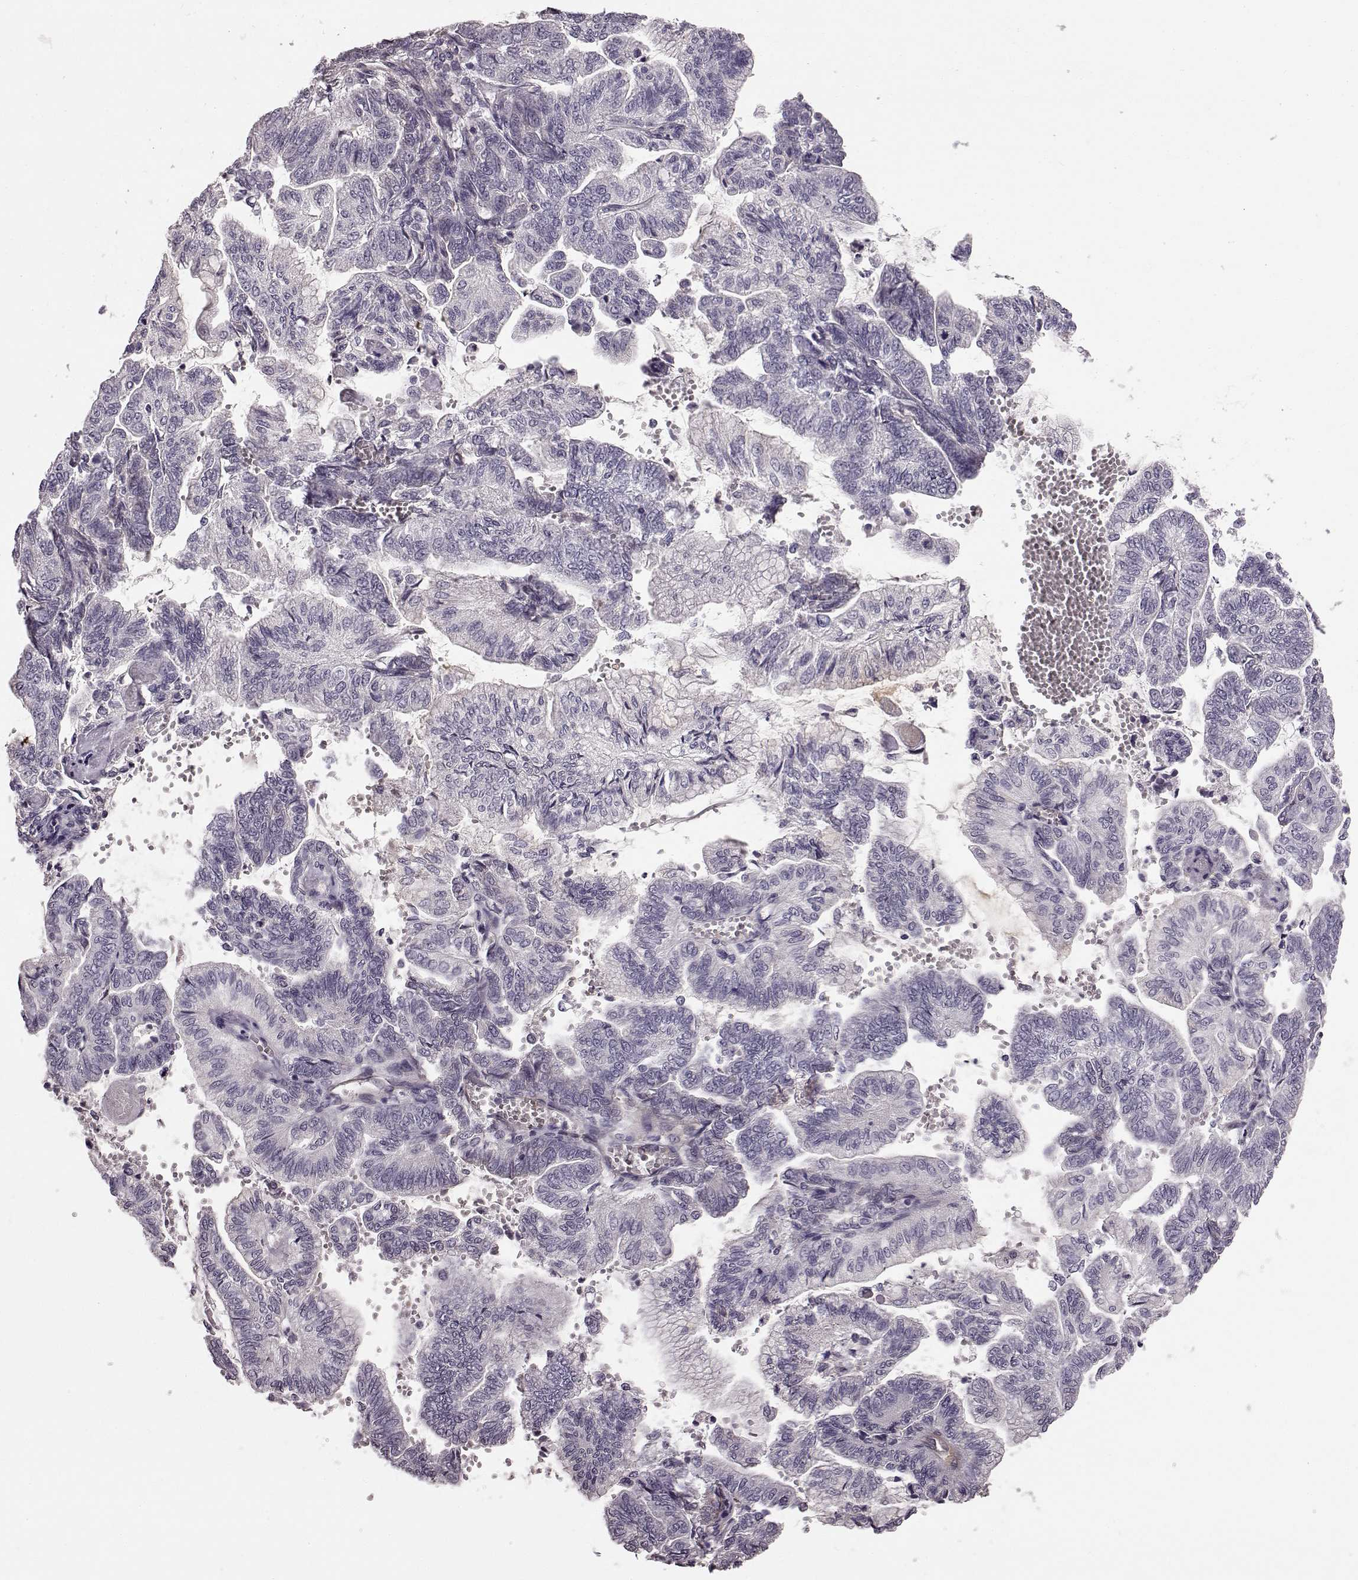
{"staining": {"intensity": "negative", "quantity": "none", "location": "none"}, "tissue": "stomach cancer", "cell_type": "Tumor cells", "image_type": "cancer", "snomed": [{"axis": "morphology", "description": "Adenocarcinoma, NOS"}, {"axis": "topography", "description": "Stomach"}], "caption": "Tumor cells are negative for brown protein staining in stomach adenocarcinoma.", "gene": "GRK1", "patient": {"sex": "male", "age": 83}}